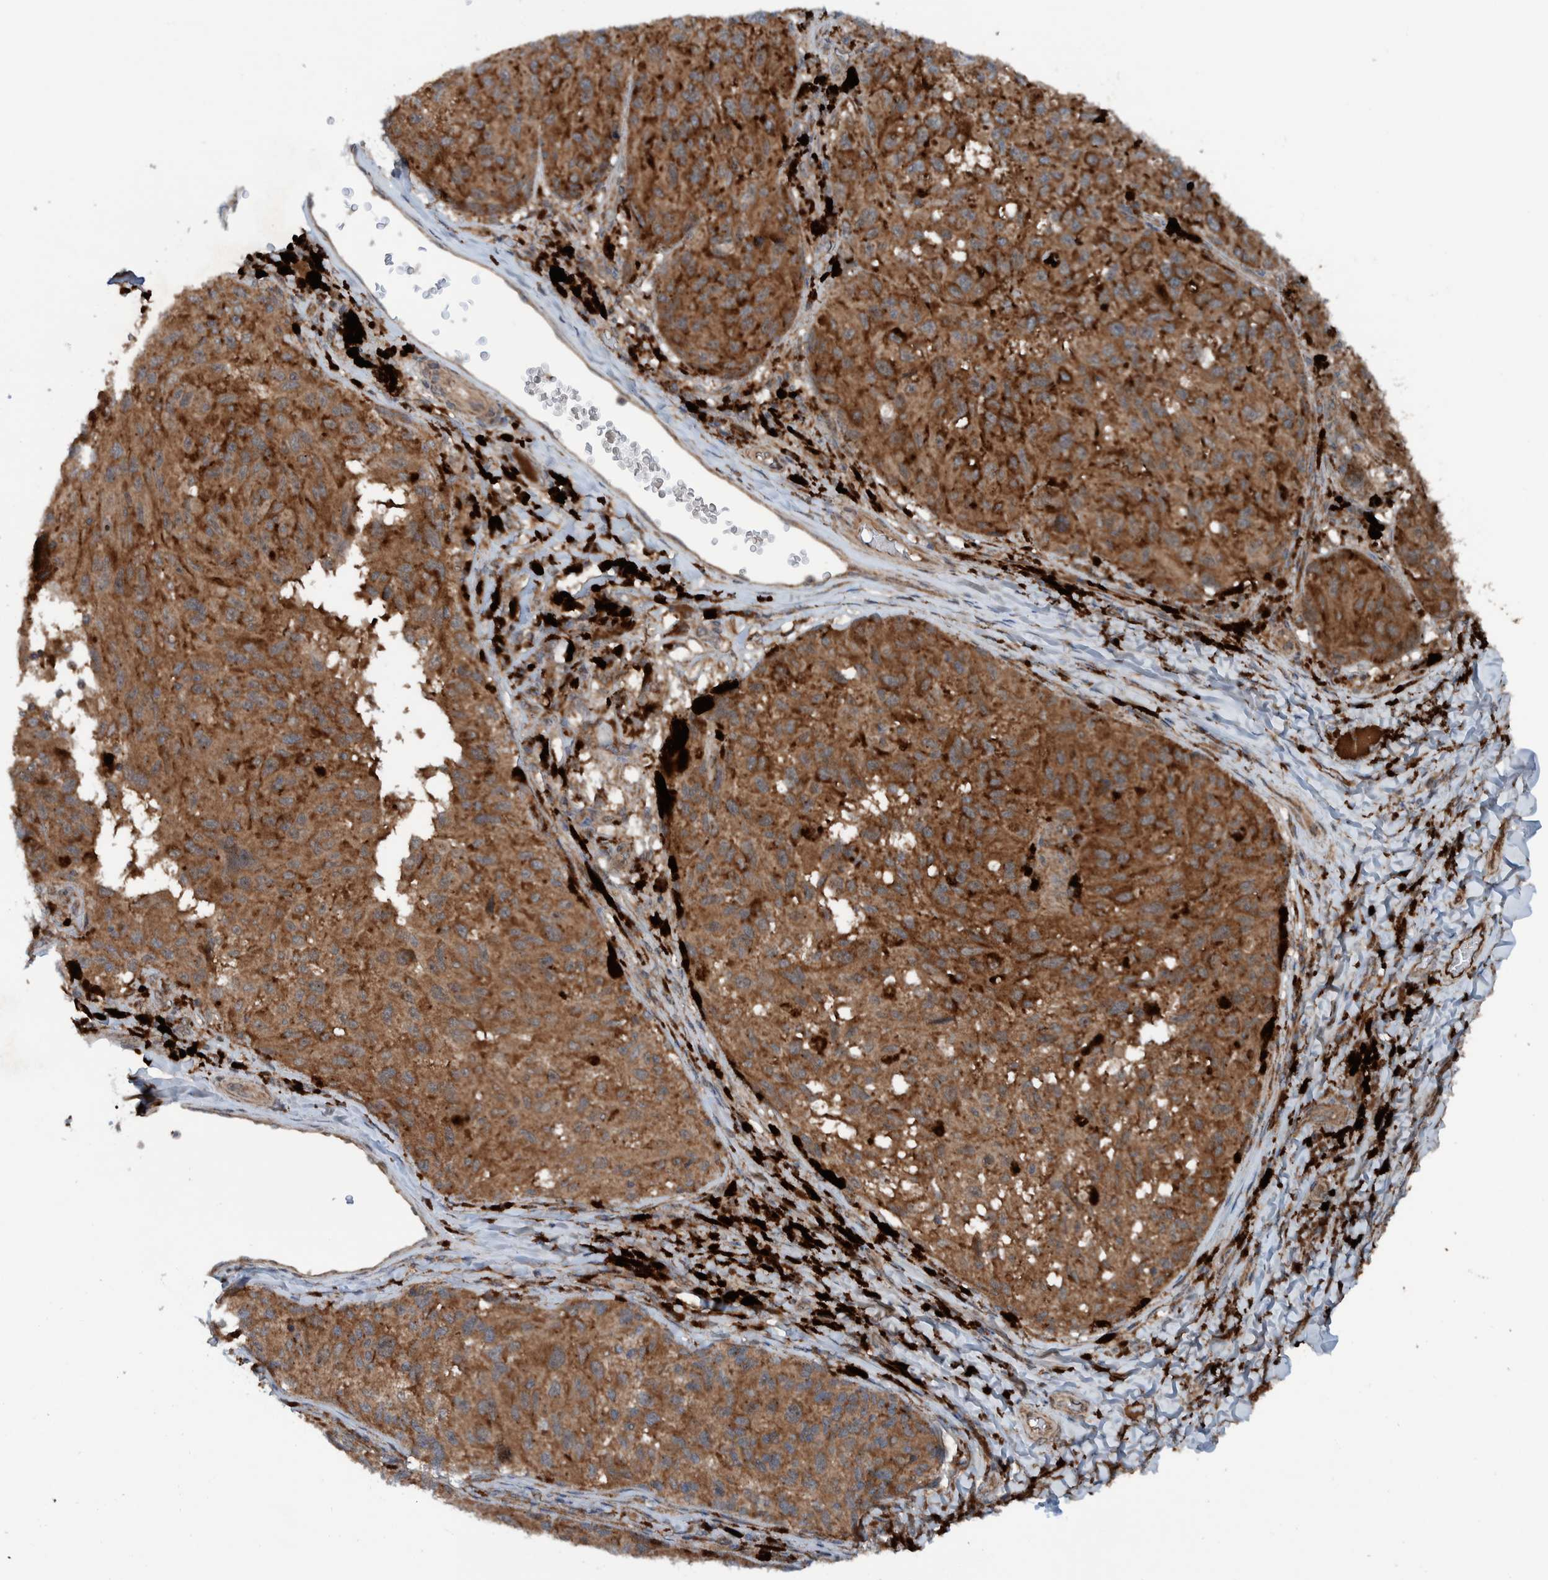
{"staining": {"intensity": "moderate", "quantity": ">75%", "location": "cytoplasmic/membranous"}, "tissue": "melanoma", "cell_type": "Tumor cells", "image_type": "cancer", "snomed": [{"axis": "morphology", "description": "Malignant melanoma, NOS"}, {"axis": "topography", "description": "Skin"}], "caption": "A brown stain shows moderate cytoplasmic/membranous positivity of a protein in malignant melanoma tumor cells.", "gene": "CUEDC1", "patient": {"sex": "female", "age": 73}}